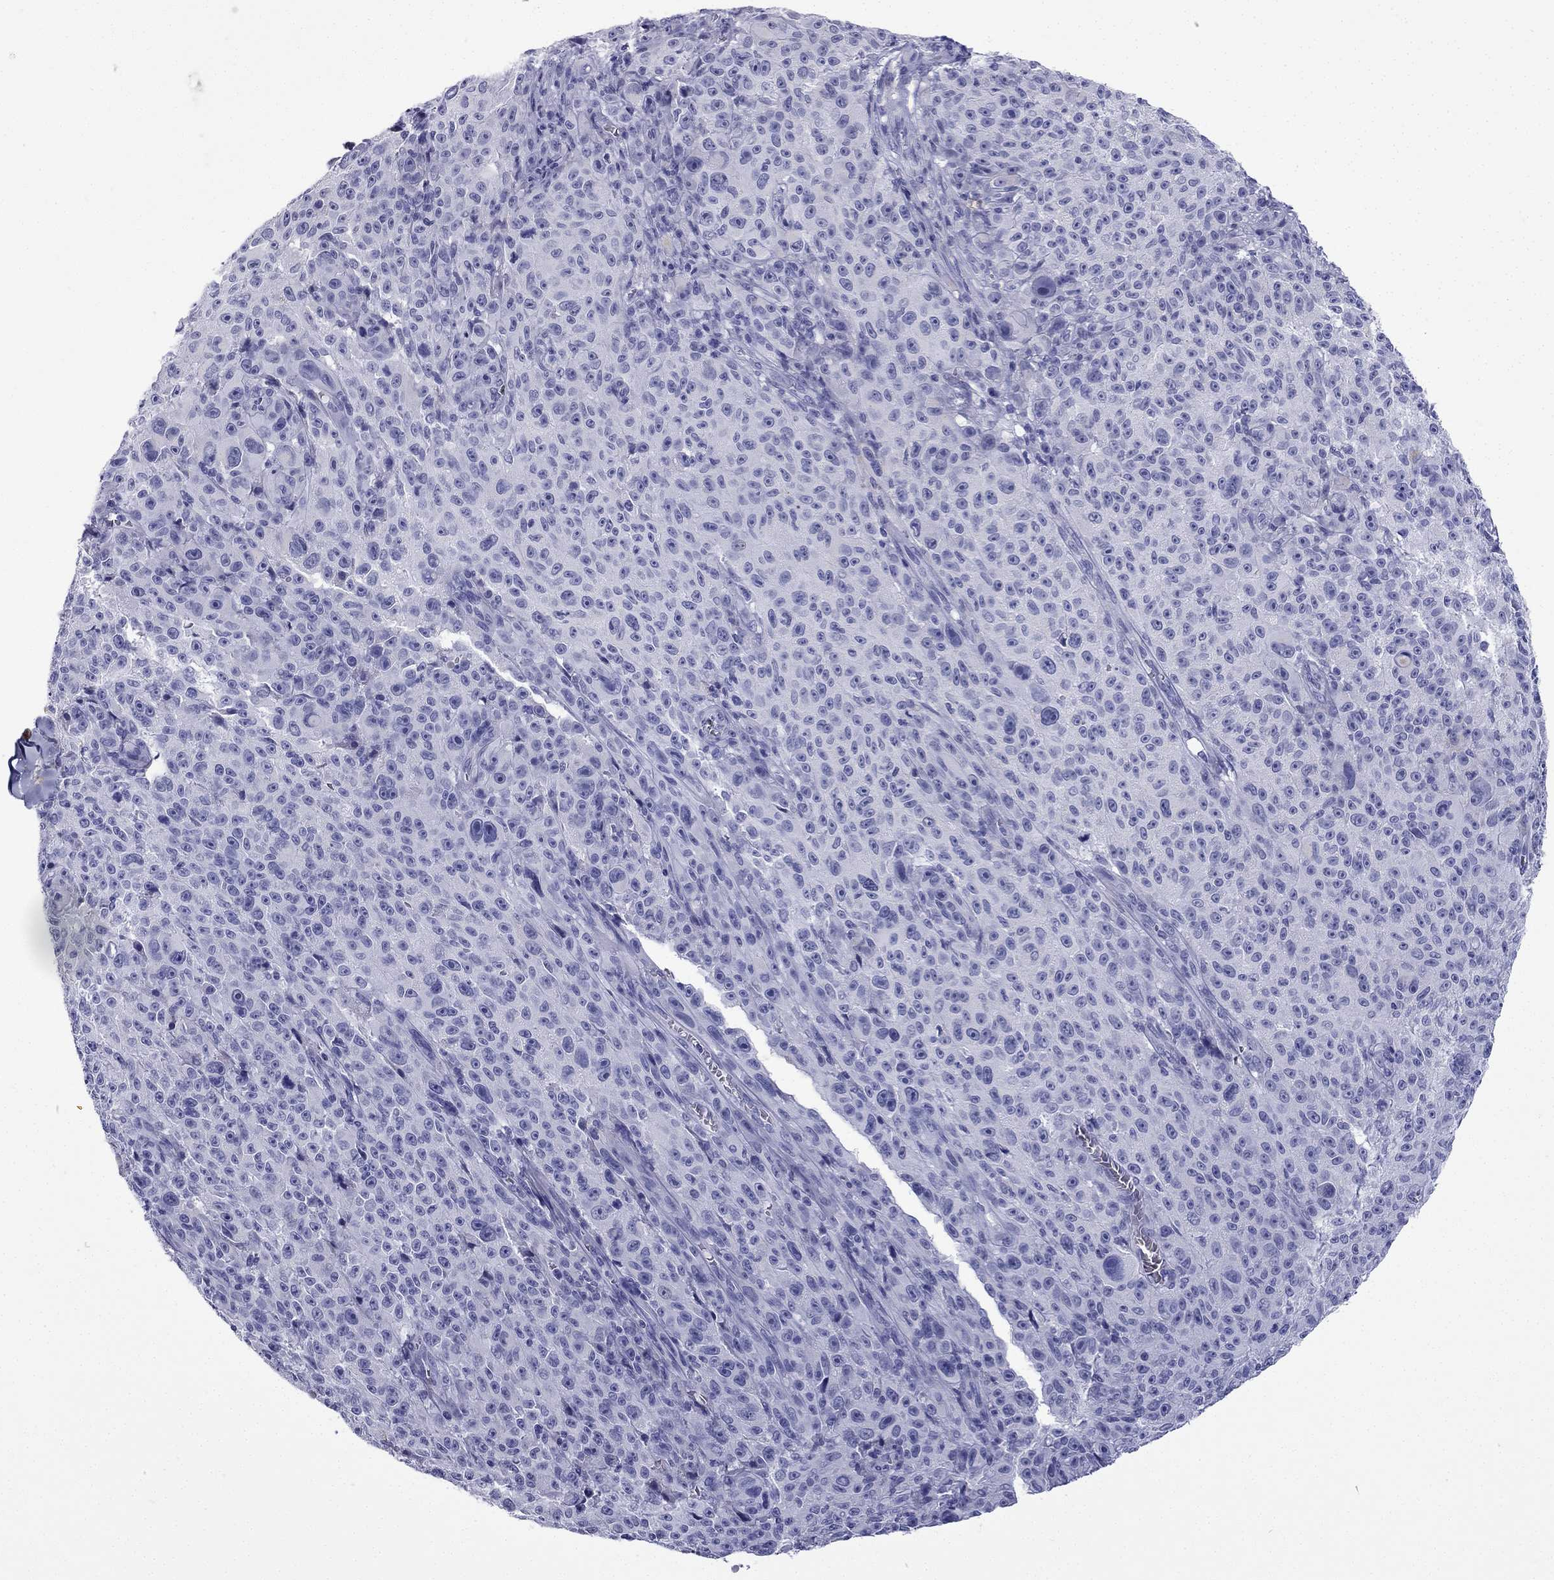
{"staining": {"intensity": "negative", "quantity": "none", "location": "none"}, "tissue": "melanoma", "cell_type": "Tumor cells", "image_type": "cancer", "snomed": [{"axis": "morphology", "description": "Malignant melanoma, NOS"}, {"axis": "topography", "description": "Skin"}], "caption": "Tumor cells are negative for protein expression in human melanoma. (Stains: DAB immunohistochemistry (IHC) with hematoxylin counter stain, Microscopy: brightfield microscopy at high magnification).", "gene": "GJA8", "patient": {"sex": "female", "age": 82}}